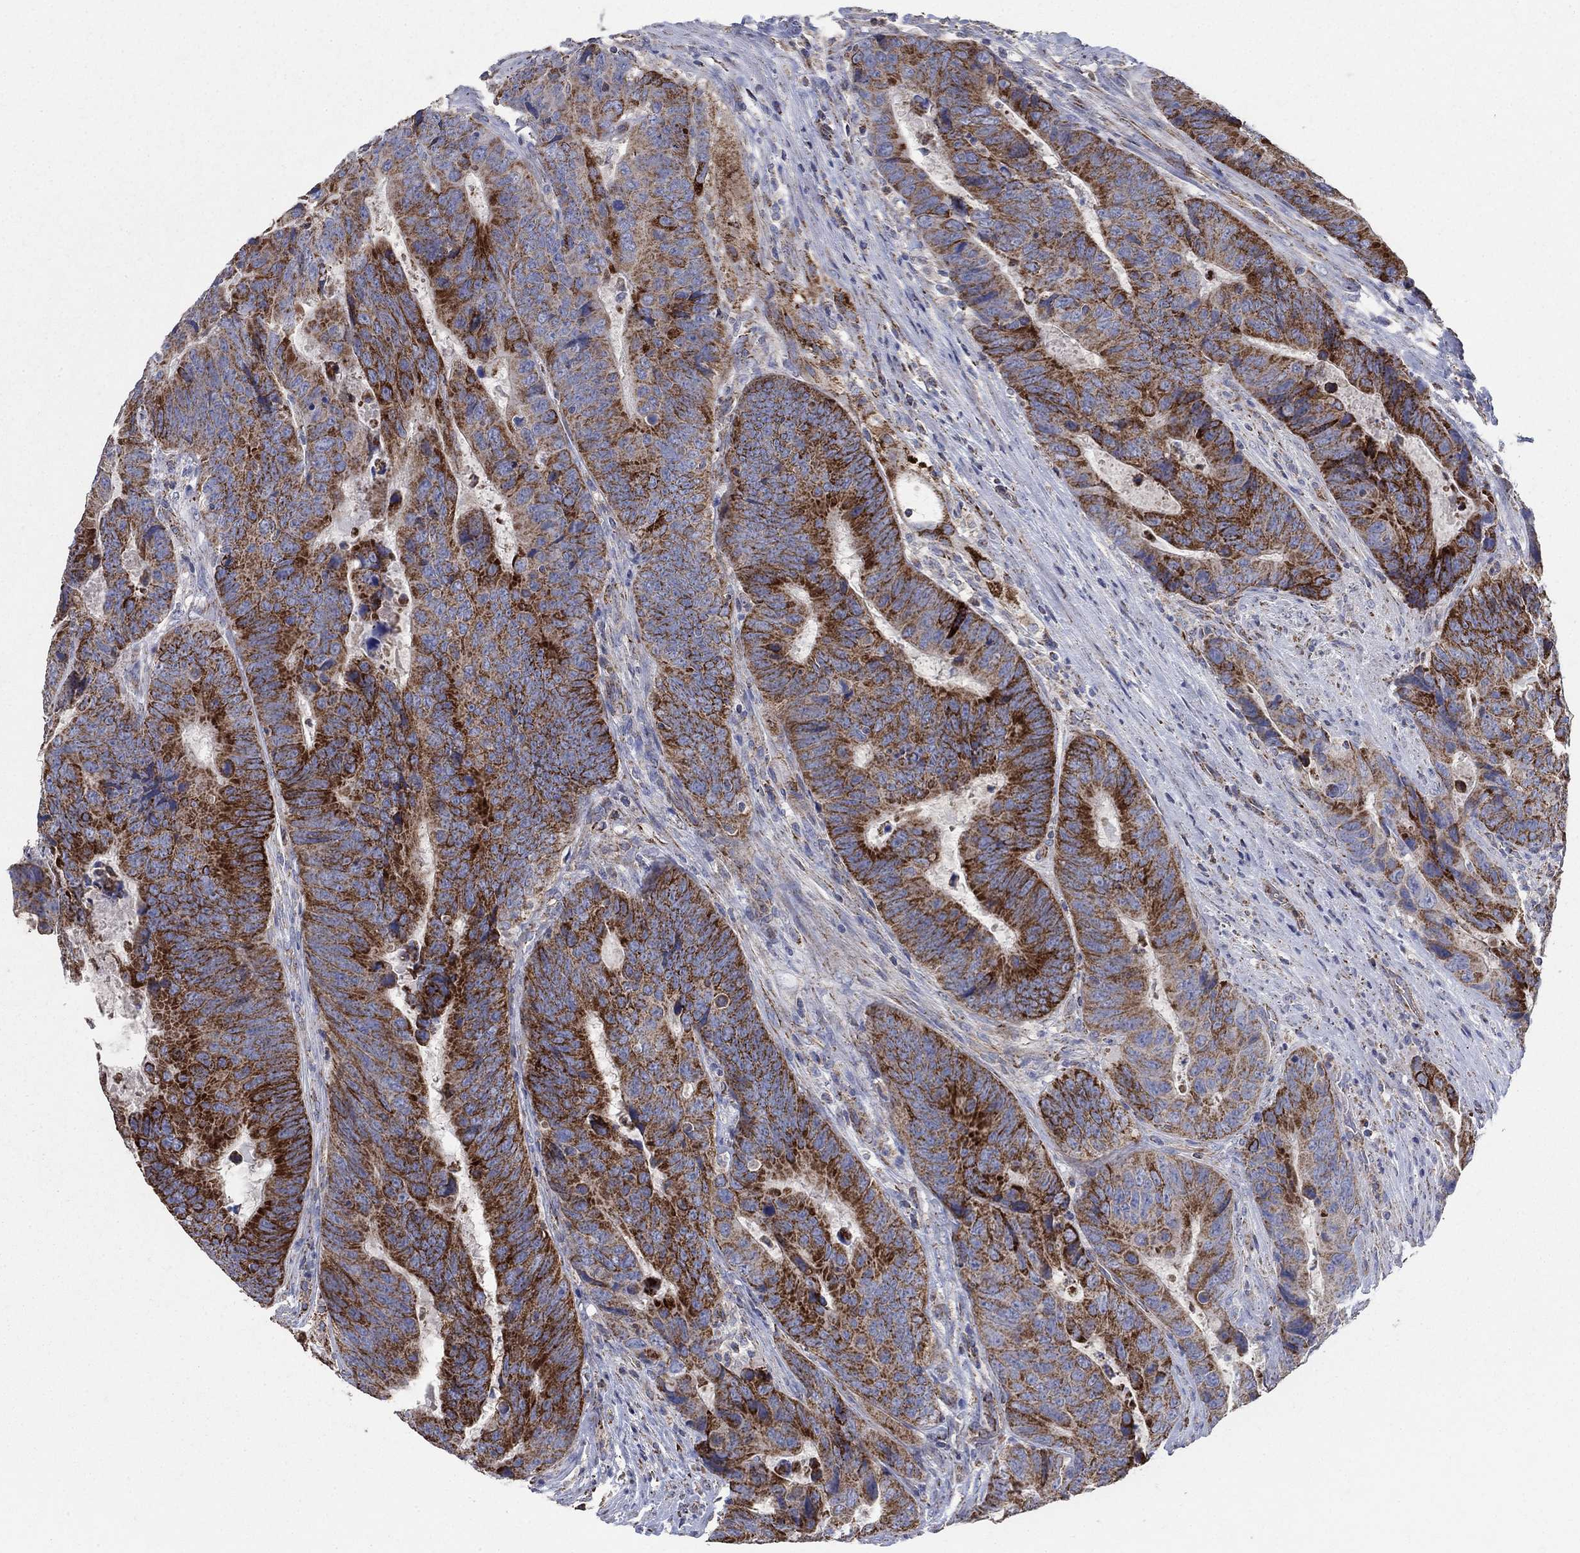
{"staining": {"intensity": "strong", "quantity": "25%-75%", "location": "cytoplasmic/membranous"}, "tissue": "colorectal cancer", "cell_type": "Tumor cells", "image_type": "cancer", "snomed": [{"axis": "morphology", "description": "Adenocarcinoma, NOS"}, {"axis": "topography", "description": "Colon"}], "caption": "Colorectal adenocarcinoma tissue shows strong cytoplasmic/membranous staining in about 25%-75% of tumor cells, visualized by immunohistochemistry. (Stains: DAB (3,3'-diaminobenzidine) in brown, nuclei in blue, Microscopy: brightfield microscopy at high magnification).", "gene": "PNPLA2", "patient": {"sex": "female", "age": 56}}